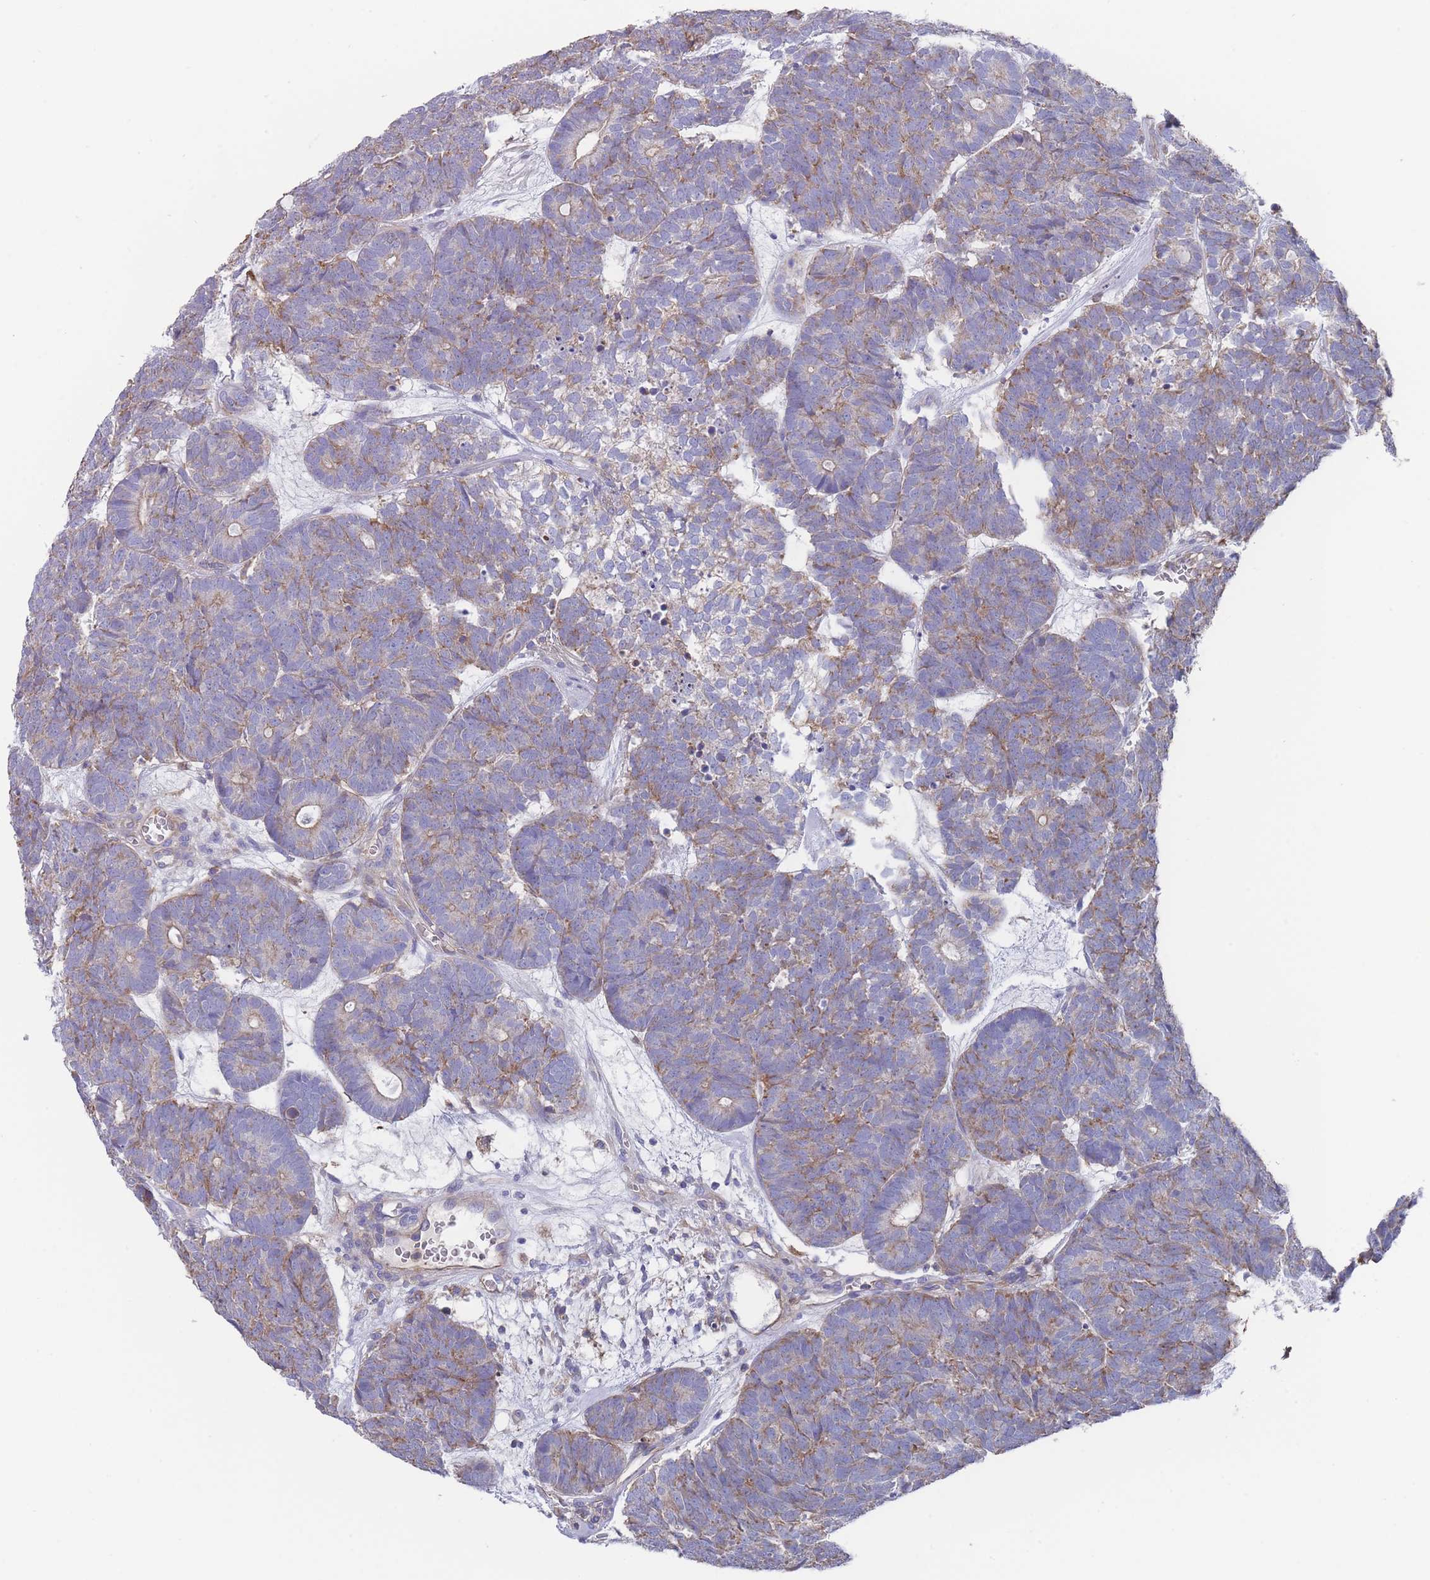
{"staining": {"intensity": "moderate", "quantity": "25%-75%", "location": "cytoplasmic/membranous"}, "tissue": "head and neck cancer", "cell_type": "Tumor cells", "image_type": "cancer", "snomed": [{"axis": "morphology", "description": "Adenocarcinoma, NOS"}, {"axis": "topography", "description": "Head-Neck"}], "caption": "About 25%-75% of tumor cells in head and neck adenocarcinoma exhibit moderate cytoplasmic/membranous protein positivity as visualized by brown immunohistochemical staining.", "gene": "SCCPDH", "patient": {"sex": "female", "age": 81}}